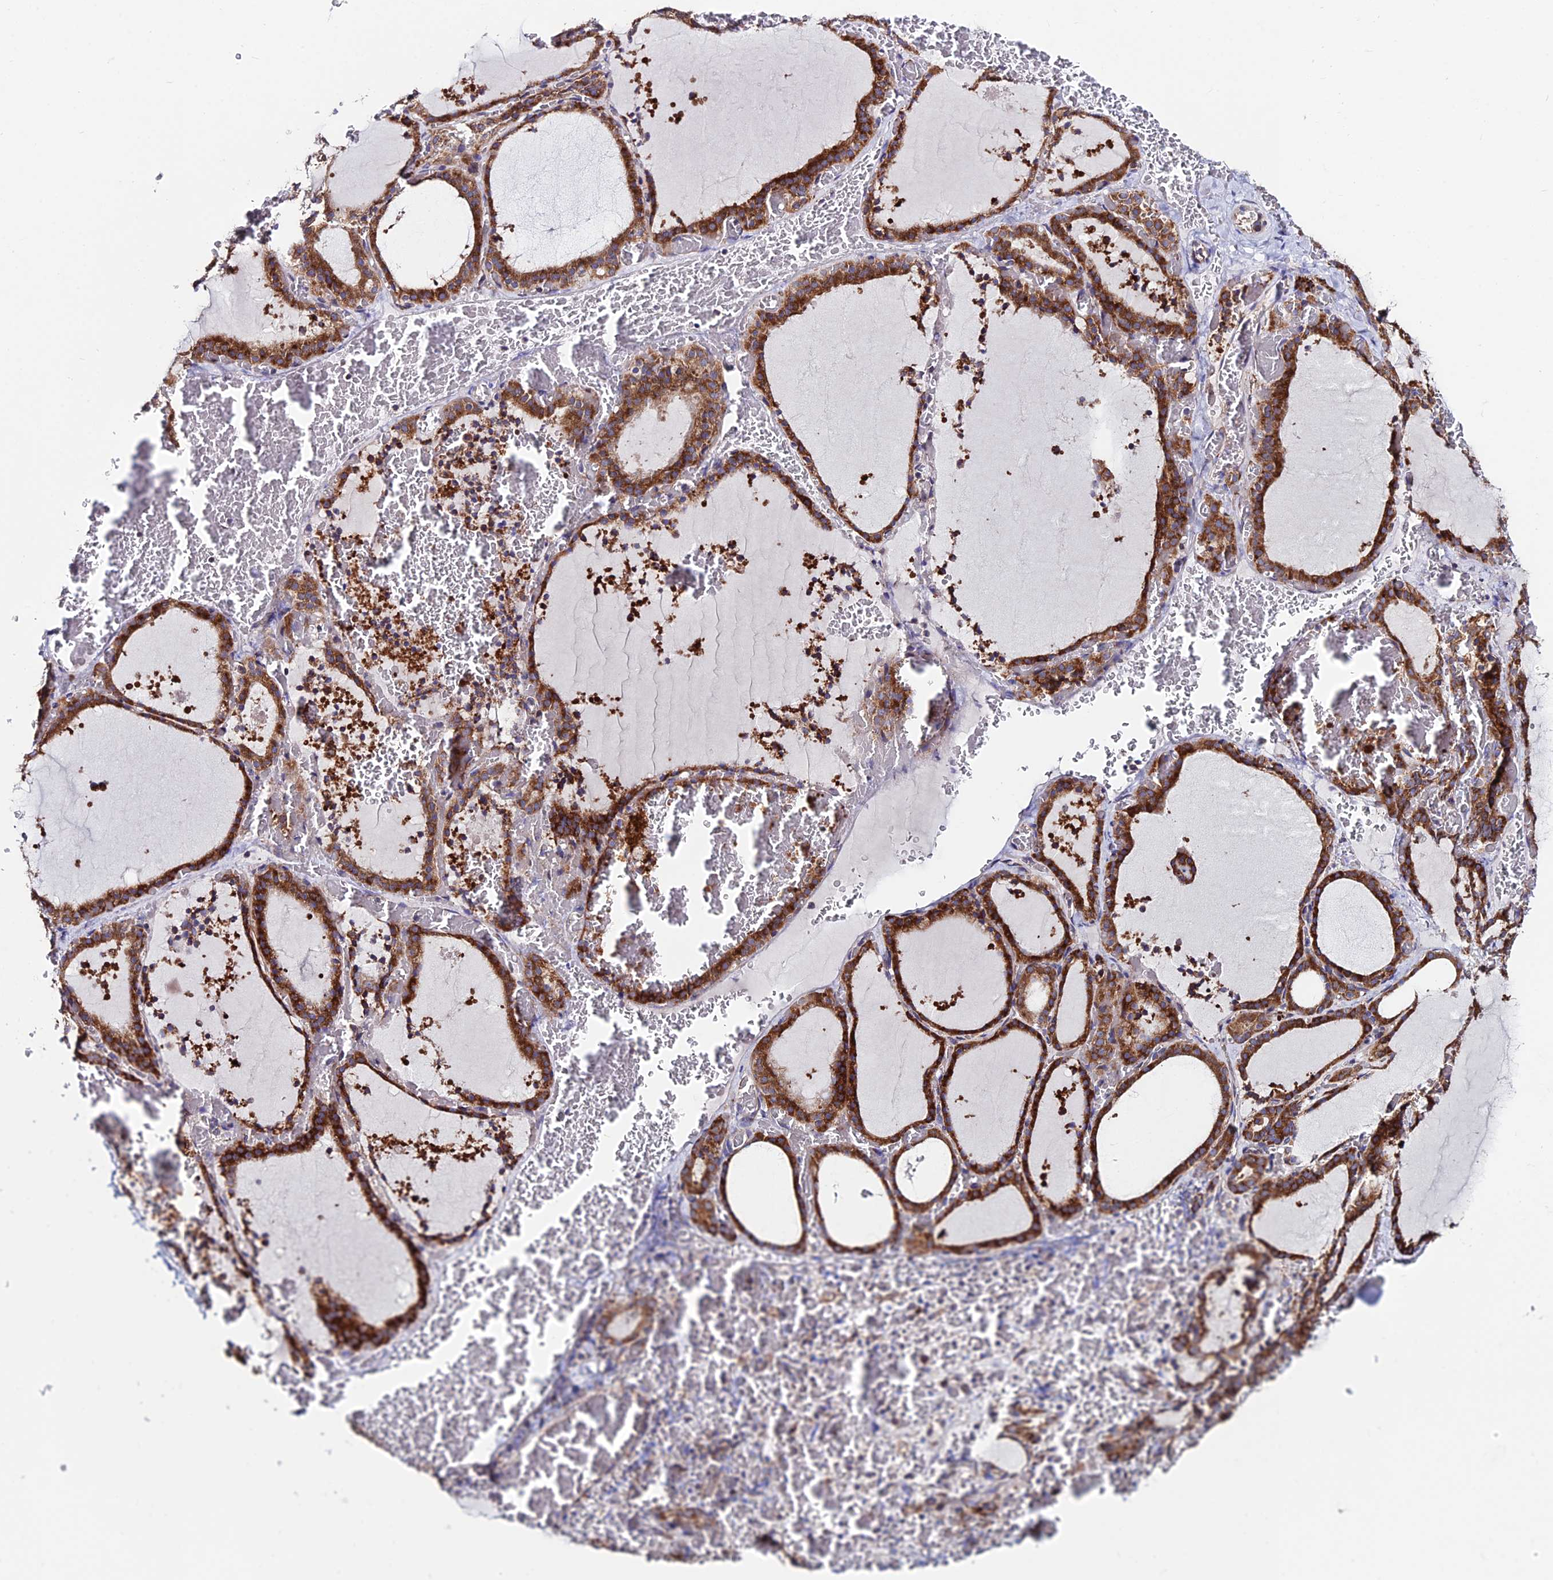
{"staining": {"intensity": "strong", "quantity": ">75%", "location": "cytoplasmic/membranous"}, "tissue": "thyroid gland", "cell_type": "Glandular cells", "image_type": "normal", "snomed": [{"axis": "morphology", "description": "Normal tissue, NOS"}, {"axis": "topography", "description": "Thyroid gland"}], "caption": "Protein expression analysis of unremarkable human thyroid gland reveals strong cytoplasmic/membranous expression in approximately >75% of glandular cells.", "gene": "EIF3K", "patient": {"sex": "female", "age": 39}}